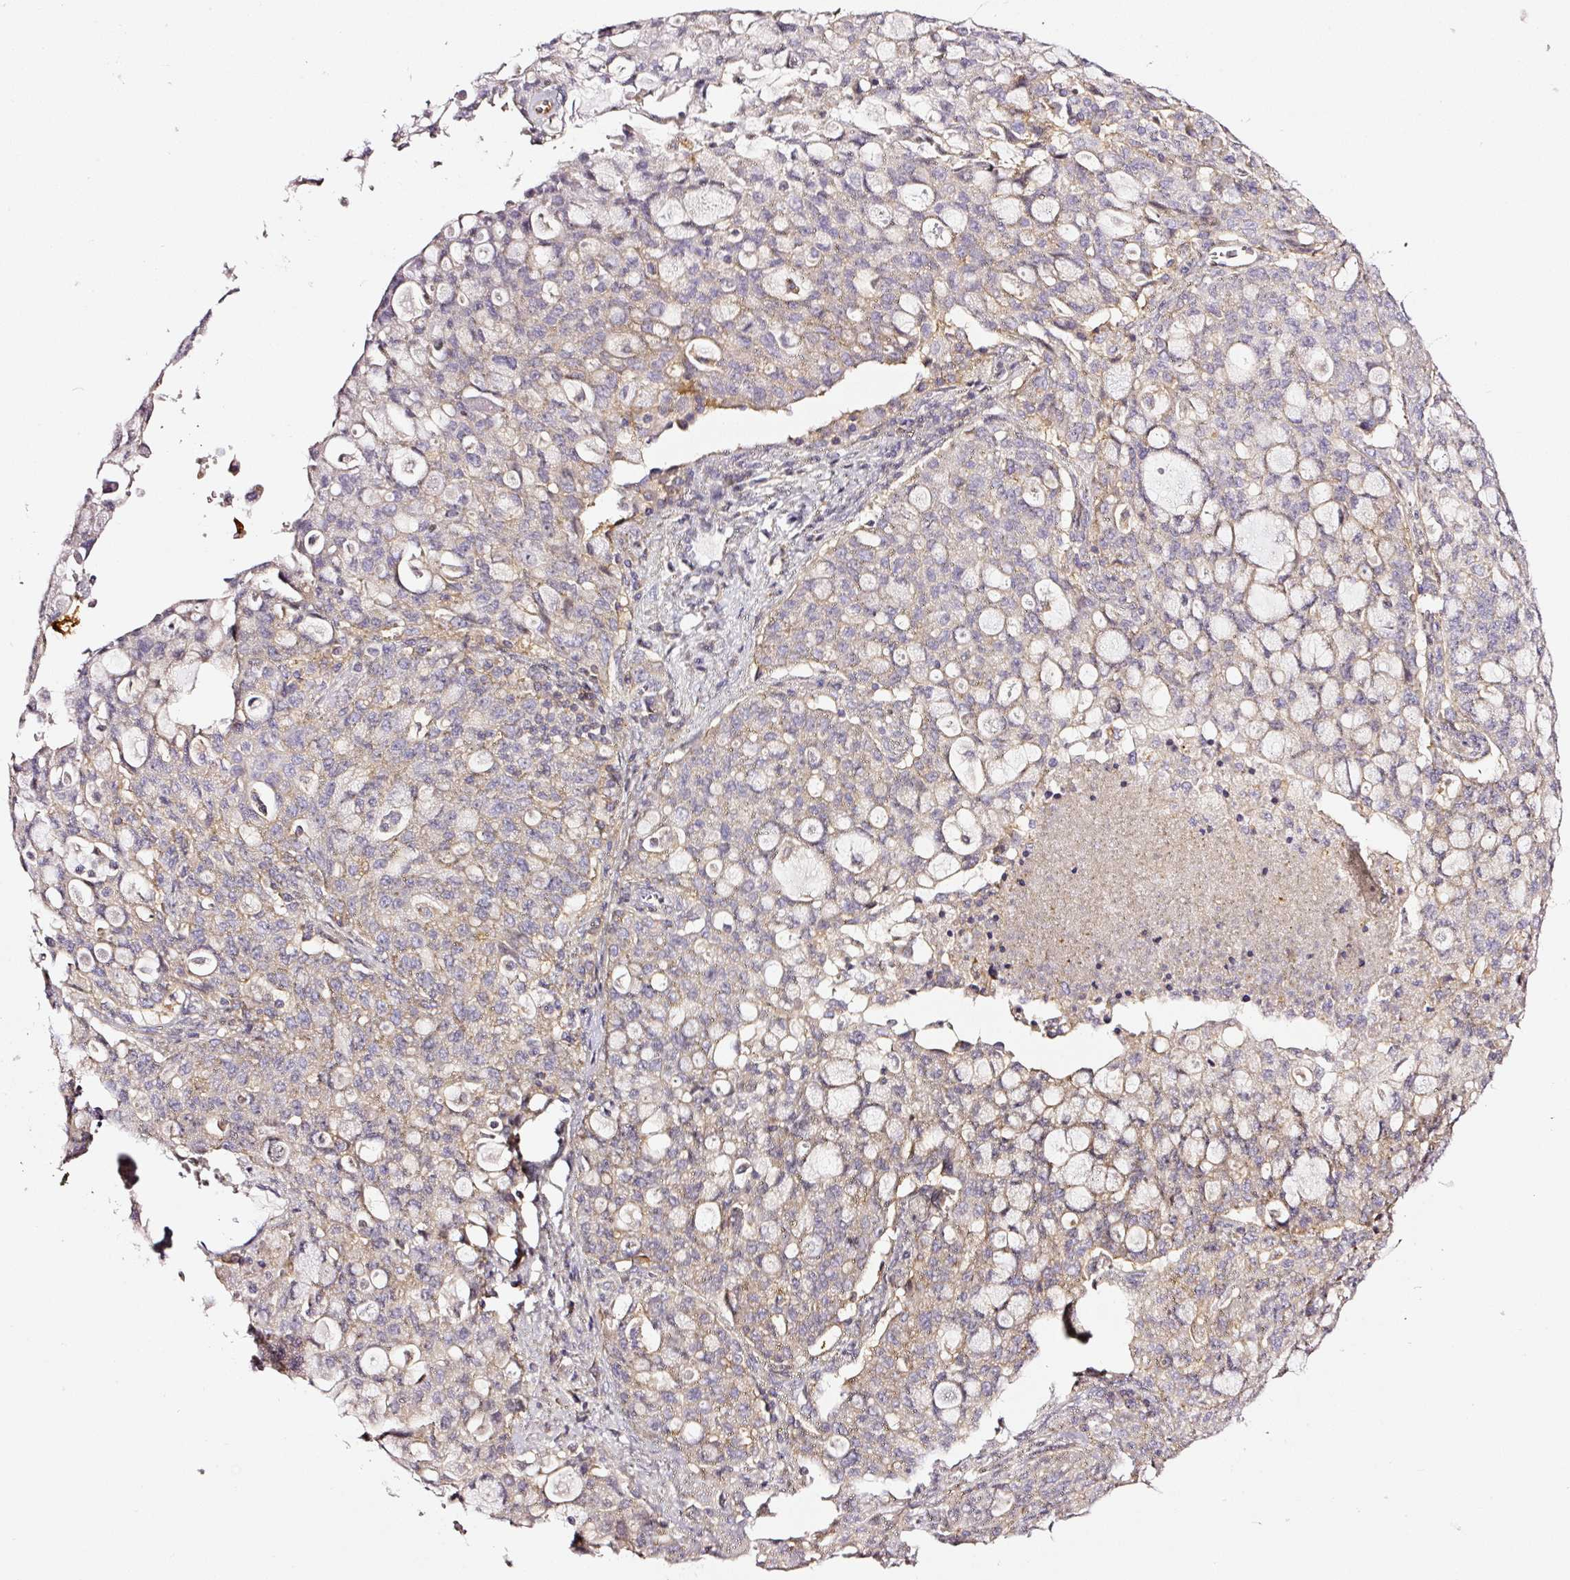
{"staining": {"intensity": "weak", "quantity": "<25%", "location": "cytoplasmic/membranous"}, "tissue": "lung cancer", "cell_type": "Tumor cells", "image_type": "cancer", "snomed": [{"axis": "morphology", "description": "Adenocarcinoma, NOS"}, {"axis": "topography", "description": "Lung"}], "caption": "Micrograph shows no significant protein expression in tumor cells of lung cancer. (DAB immunohistochemistry, high magnification).", "gene": "CD47", "patient": {"sex": "female", "age": 44}}